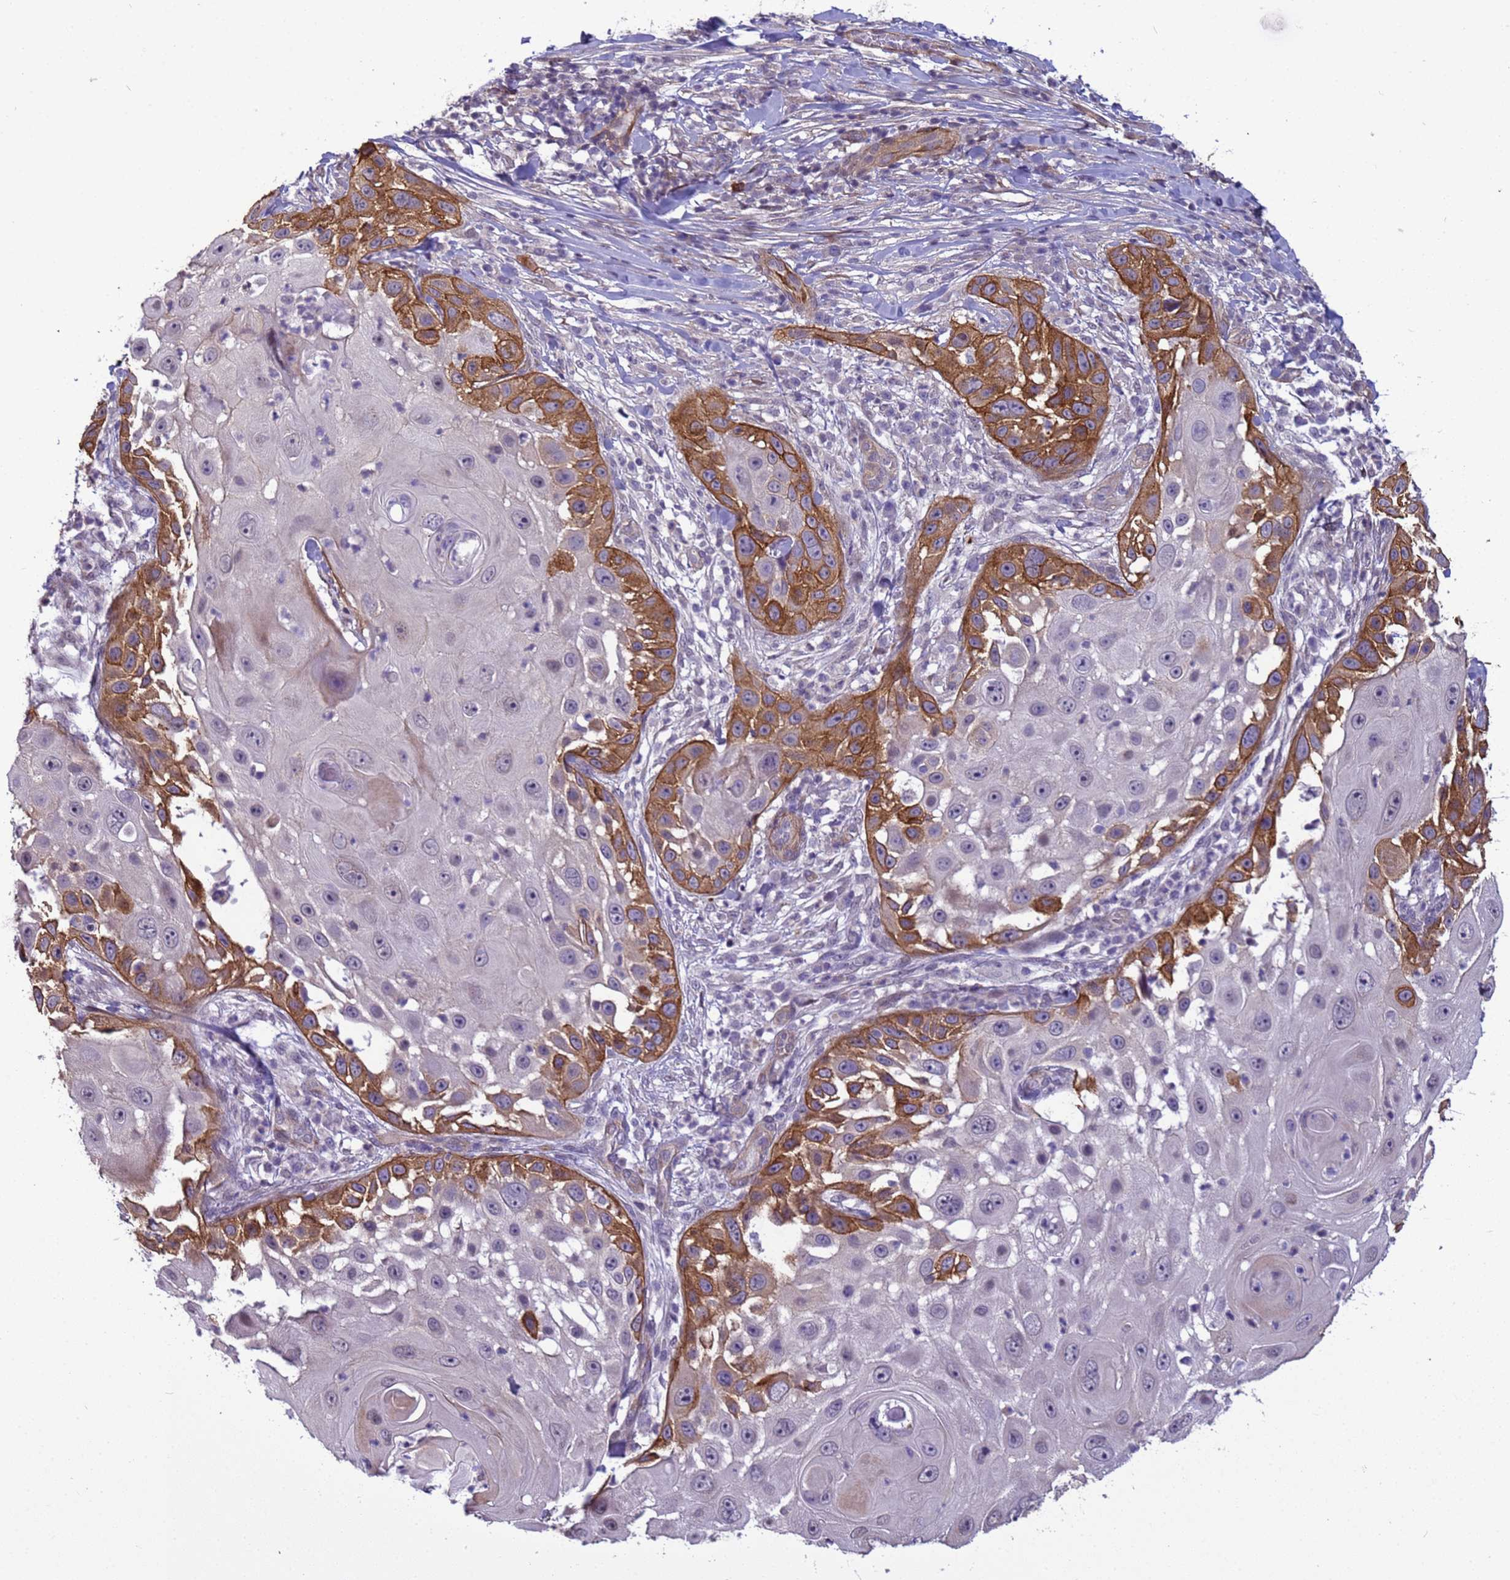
{"staining": {"intensity": "moderate", "quantity": "25%-75%", "location": "cytoplasmic/membranous"}, "tissue": "skin cancer", "cell_type": "Tumor cells", "image_type": "cancer", "snomed": [{"axis": "morphology", "description": "Squamous cell carcinoma, NOS"}, {"axis": "topography", "description": "Skin"}], "caption": "A brown stain highlights moderate cytoplasmic/membranous positivity of a protein in human squamous cell carcinoma (skin) tumor cells. Ihc stains the protein in brown and the nuclei are stained blue.", "gene": "ITGB4", "patient": {"sex": "female", "age": 44}}